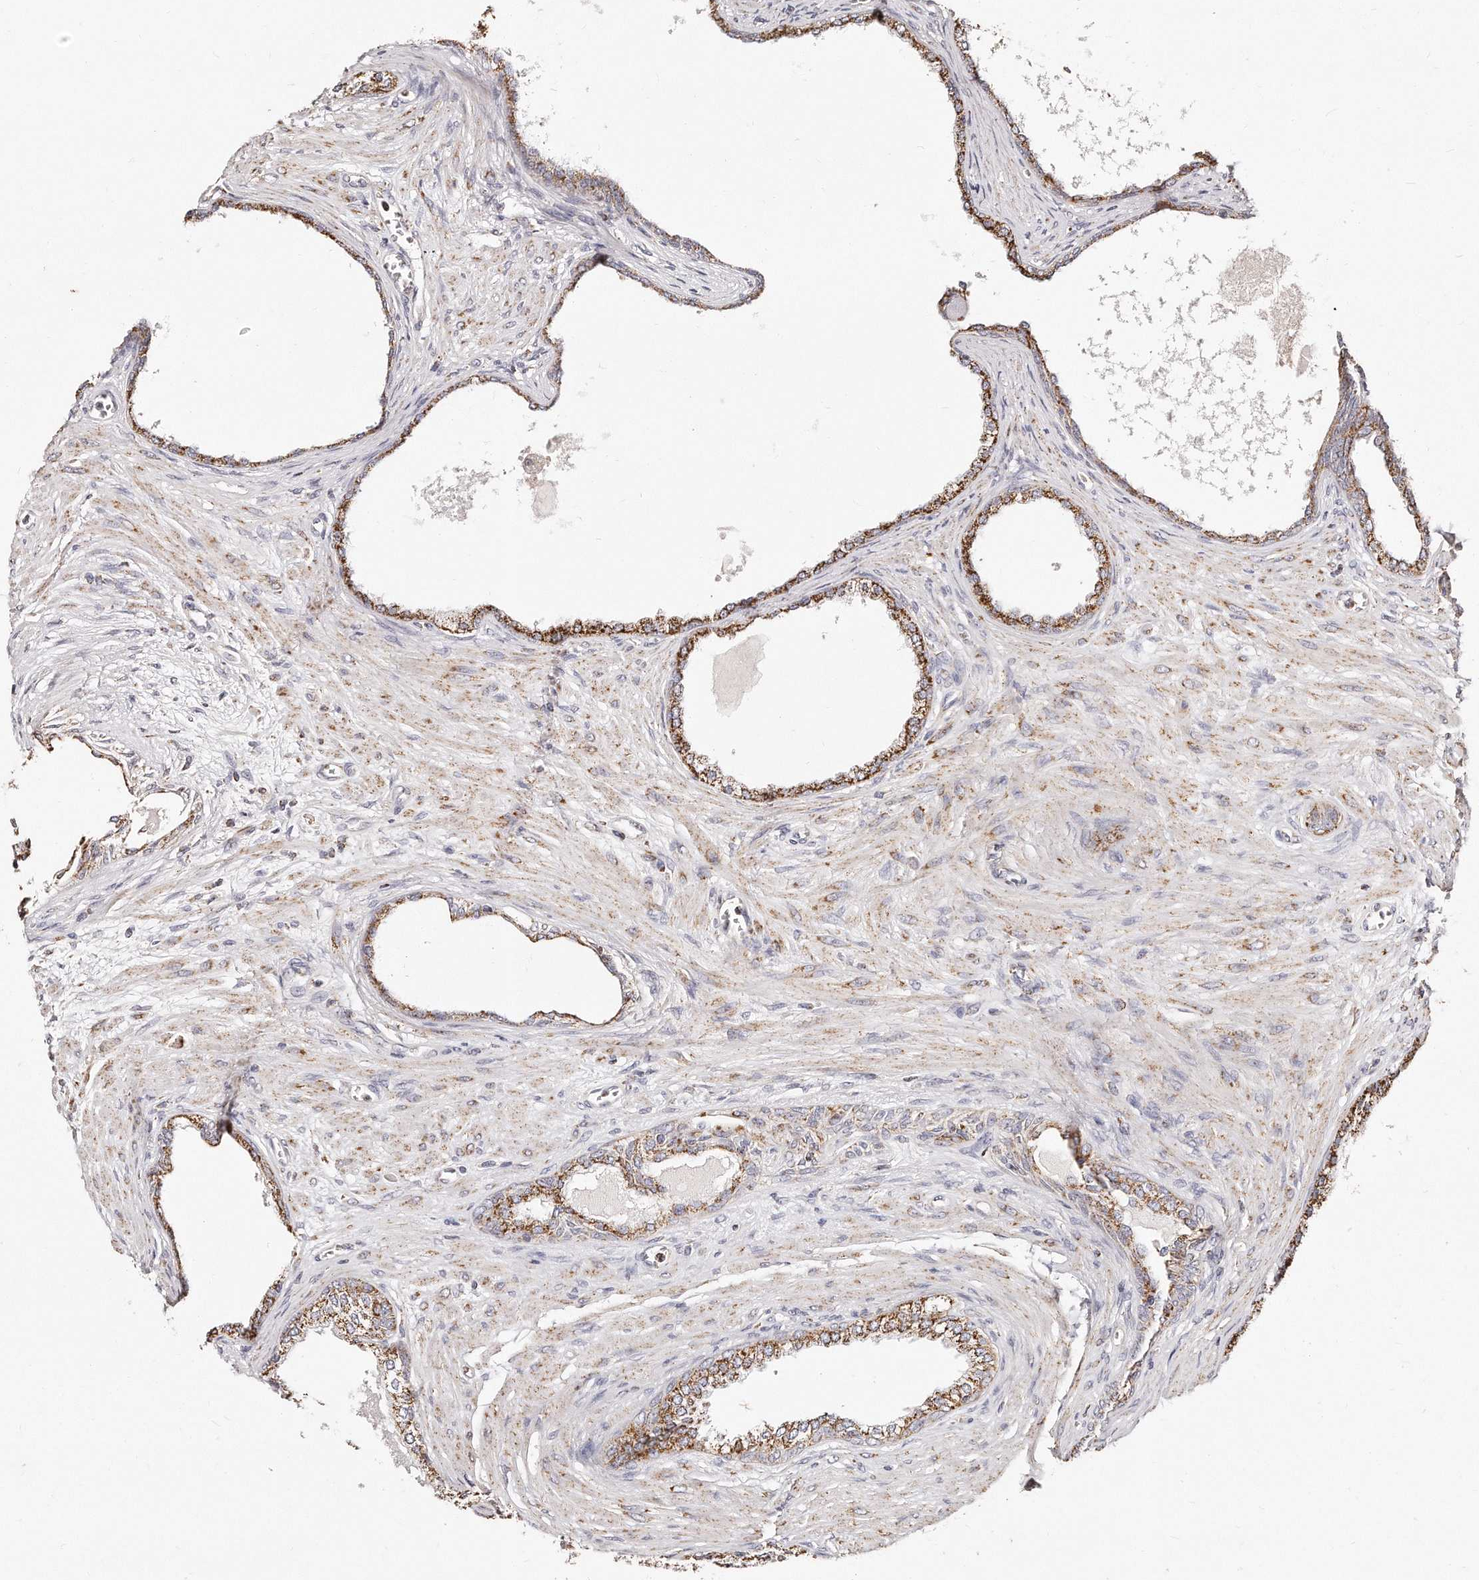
{"staining": {"intensity": "moderate", "quantity": ">75%", "location": "cytoplasmic/membranous"}, "tissue": "prostate cancer", "cell_type": "Tumor cells", "image_type": "cancer", "snomed": [{"axis": "morphology", "description": "Normal tissue, NOS"}, {"axis": "morphology", "description": "Adenocarcinoma, Low grade"}, {"axis": "topography", "description": "Prostate"}, {"axis": "topography", "description": "Peripheral nerve tissue"}], "caption": "A high-resolution photomicrograph shows IHC staining of prostate cancer (adenocarcinoma (low-grade)), which reveals moderate cytoplasmic/membranous expression in about >75% of tumor cells.", "gene": "RTKN", "patient": {"sex": "male", "age": 71}}